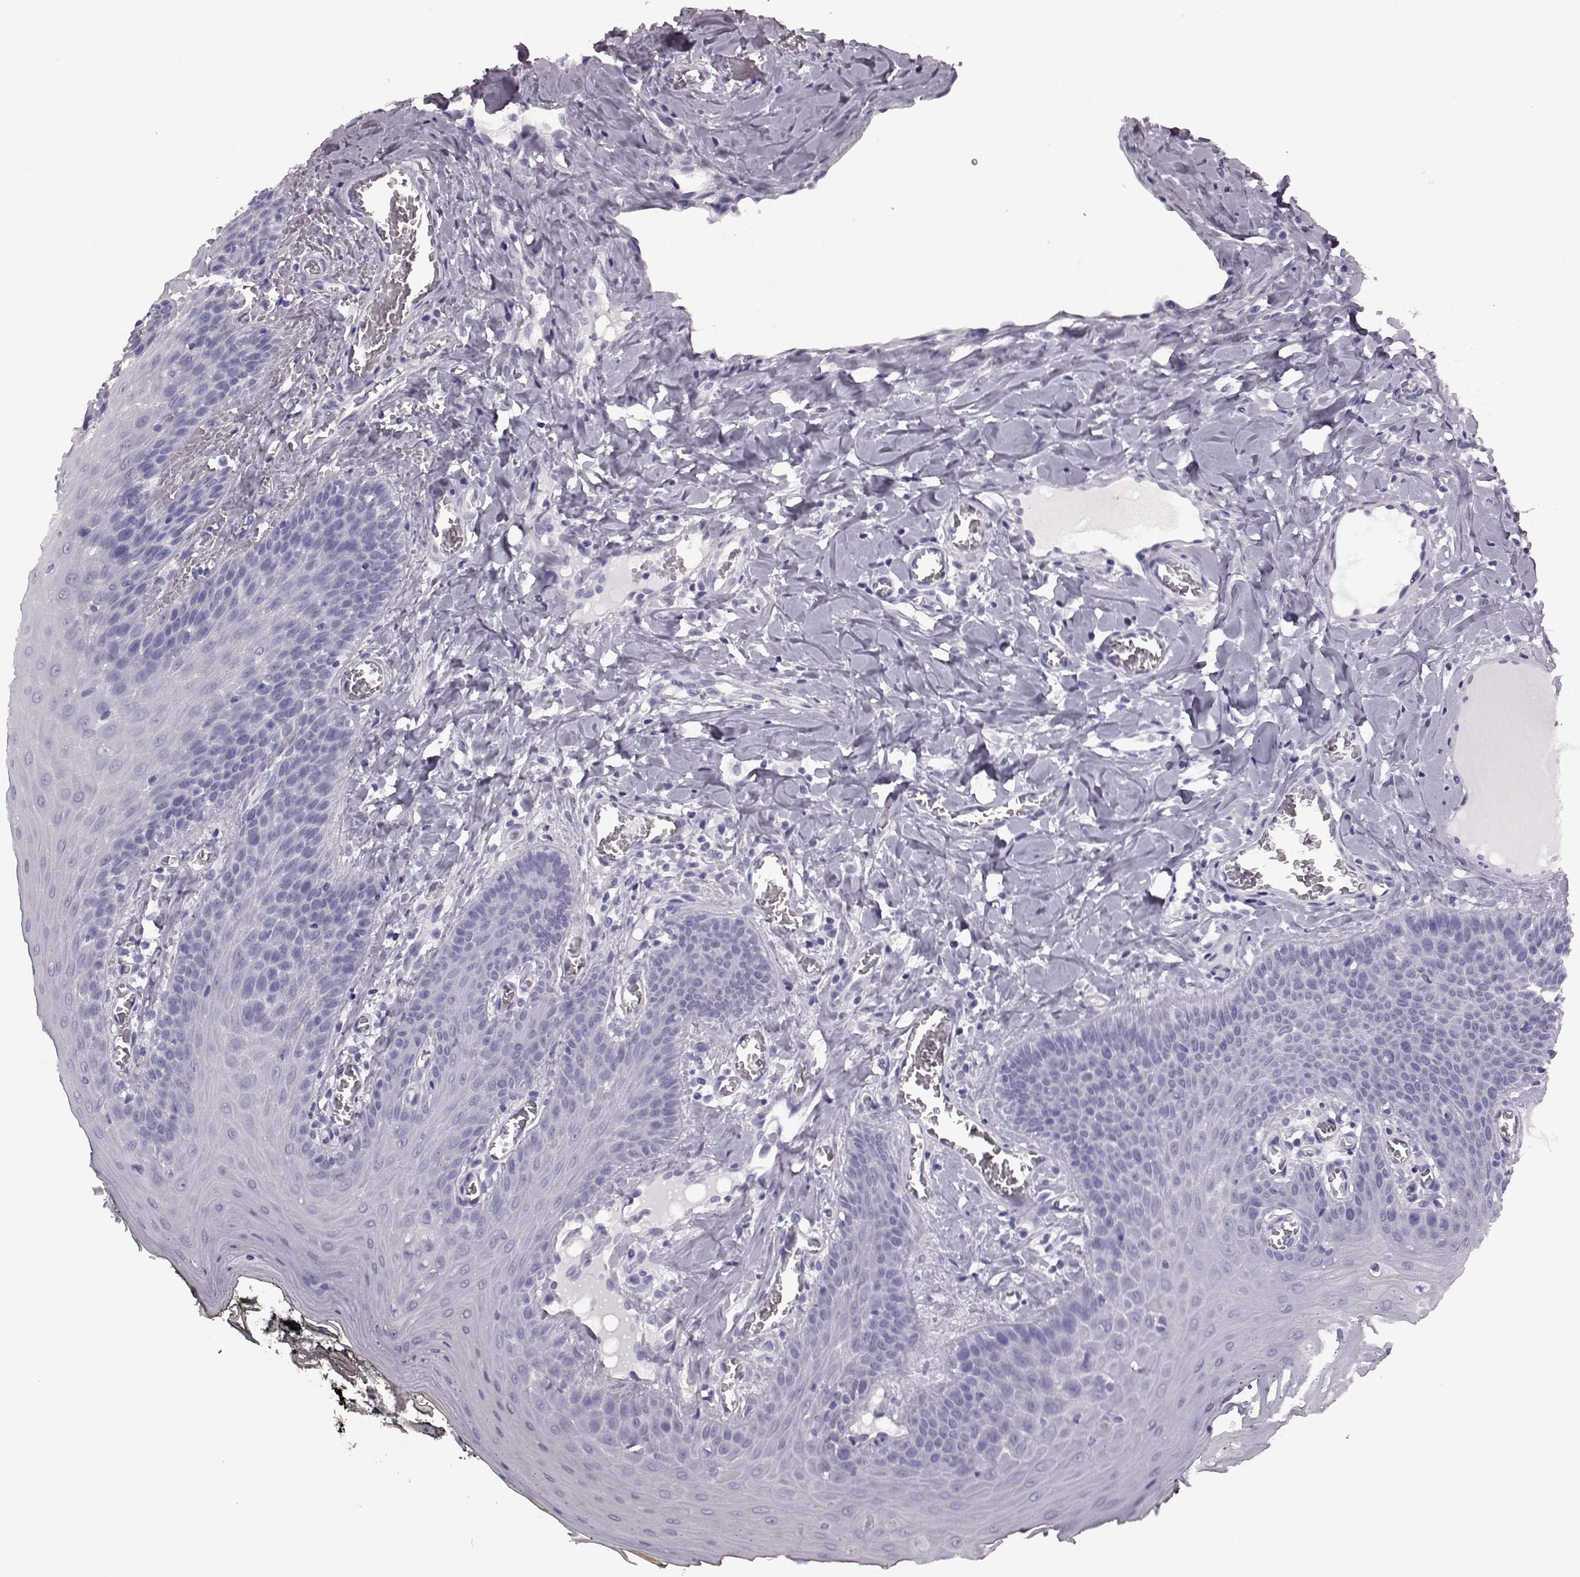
{"staining": {"intensity": "negative", "quantity": "none", "location": "none"}, "tissue": "oral mucosa", "cell_type": "Squamous epithelial cells", "image_type": "normal", "snomed": [{"axis": "morphology", "description": "Normal tissue, NOS"}, {"axis": "topography", "description": "Oral tissue"}], "caption": "Immunohistochemistry of unremarkable oral mucosa demonstrates no expression in squamous epithelial cells.", "gene": "AIPL1", "patient": {"sex": "male", "age": 9}}